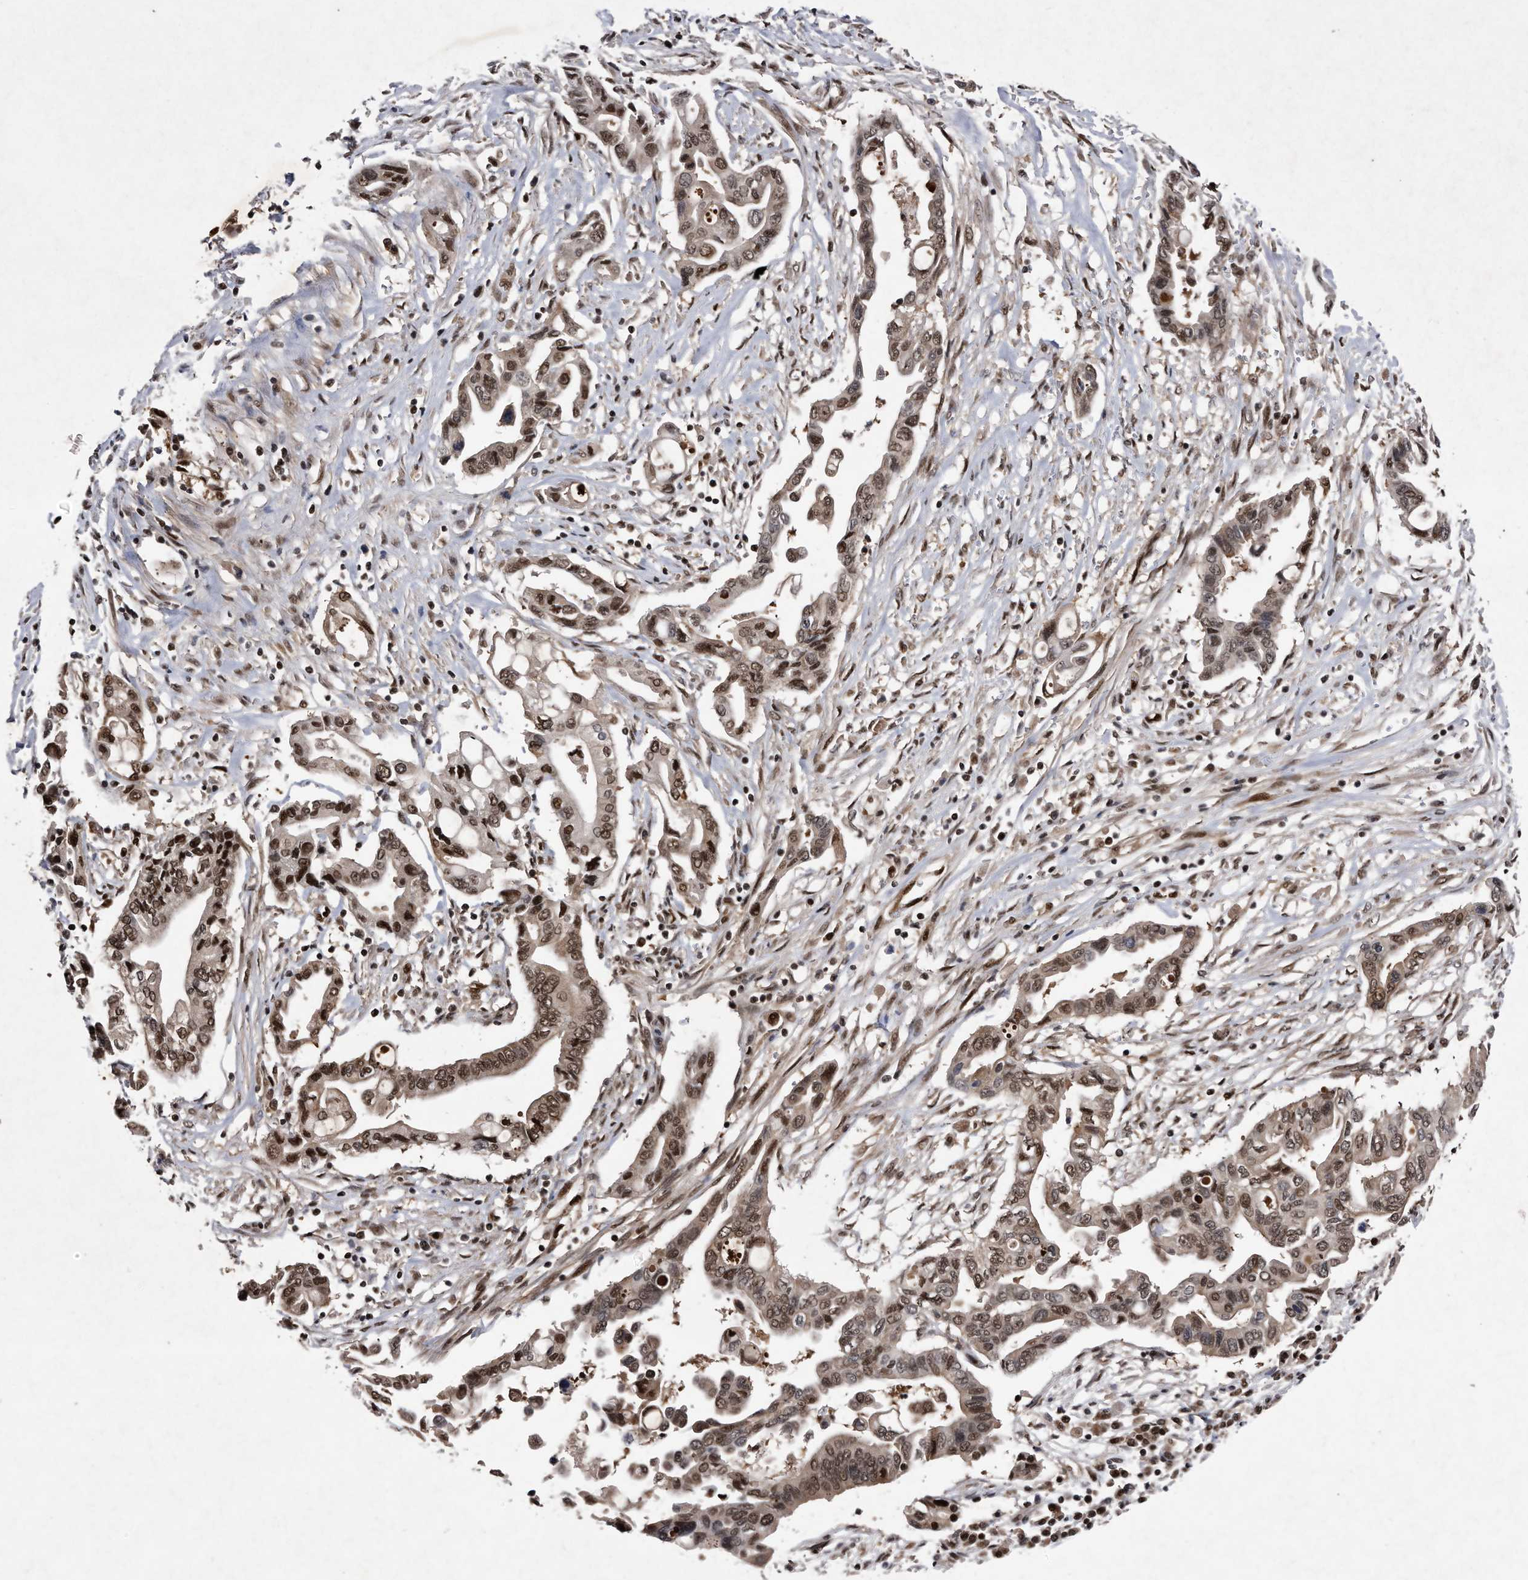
{"staining": {"intensity": "moderate", "quantity": ">75%", "location": "nuclear"}, "tissue": "pancreatic cancer", "cell_type": "Tumor cells", "image_type": "cancer", "snomed": [{"axis": "morphology", "description": "Adenocarcinoma, NOS"}, {"axis": "topography", "description": "Pancreas"}], "caption": "Pancreatic cancer (adenocarcinoma) stained with immunohistochemistry (IHC) shows moderate nuclear positivity in about >75% of tumor cells.", "gene": "RAD23B", "patient": {"sex": "female", "age": 57}}